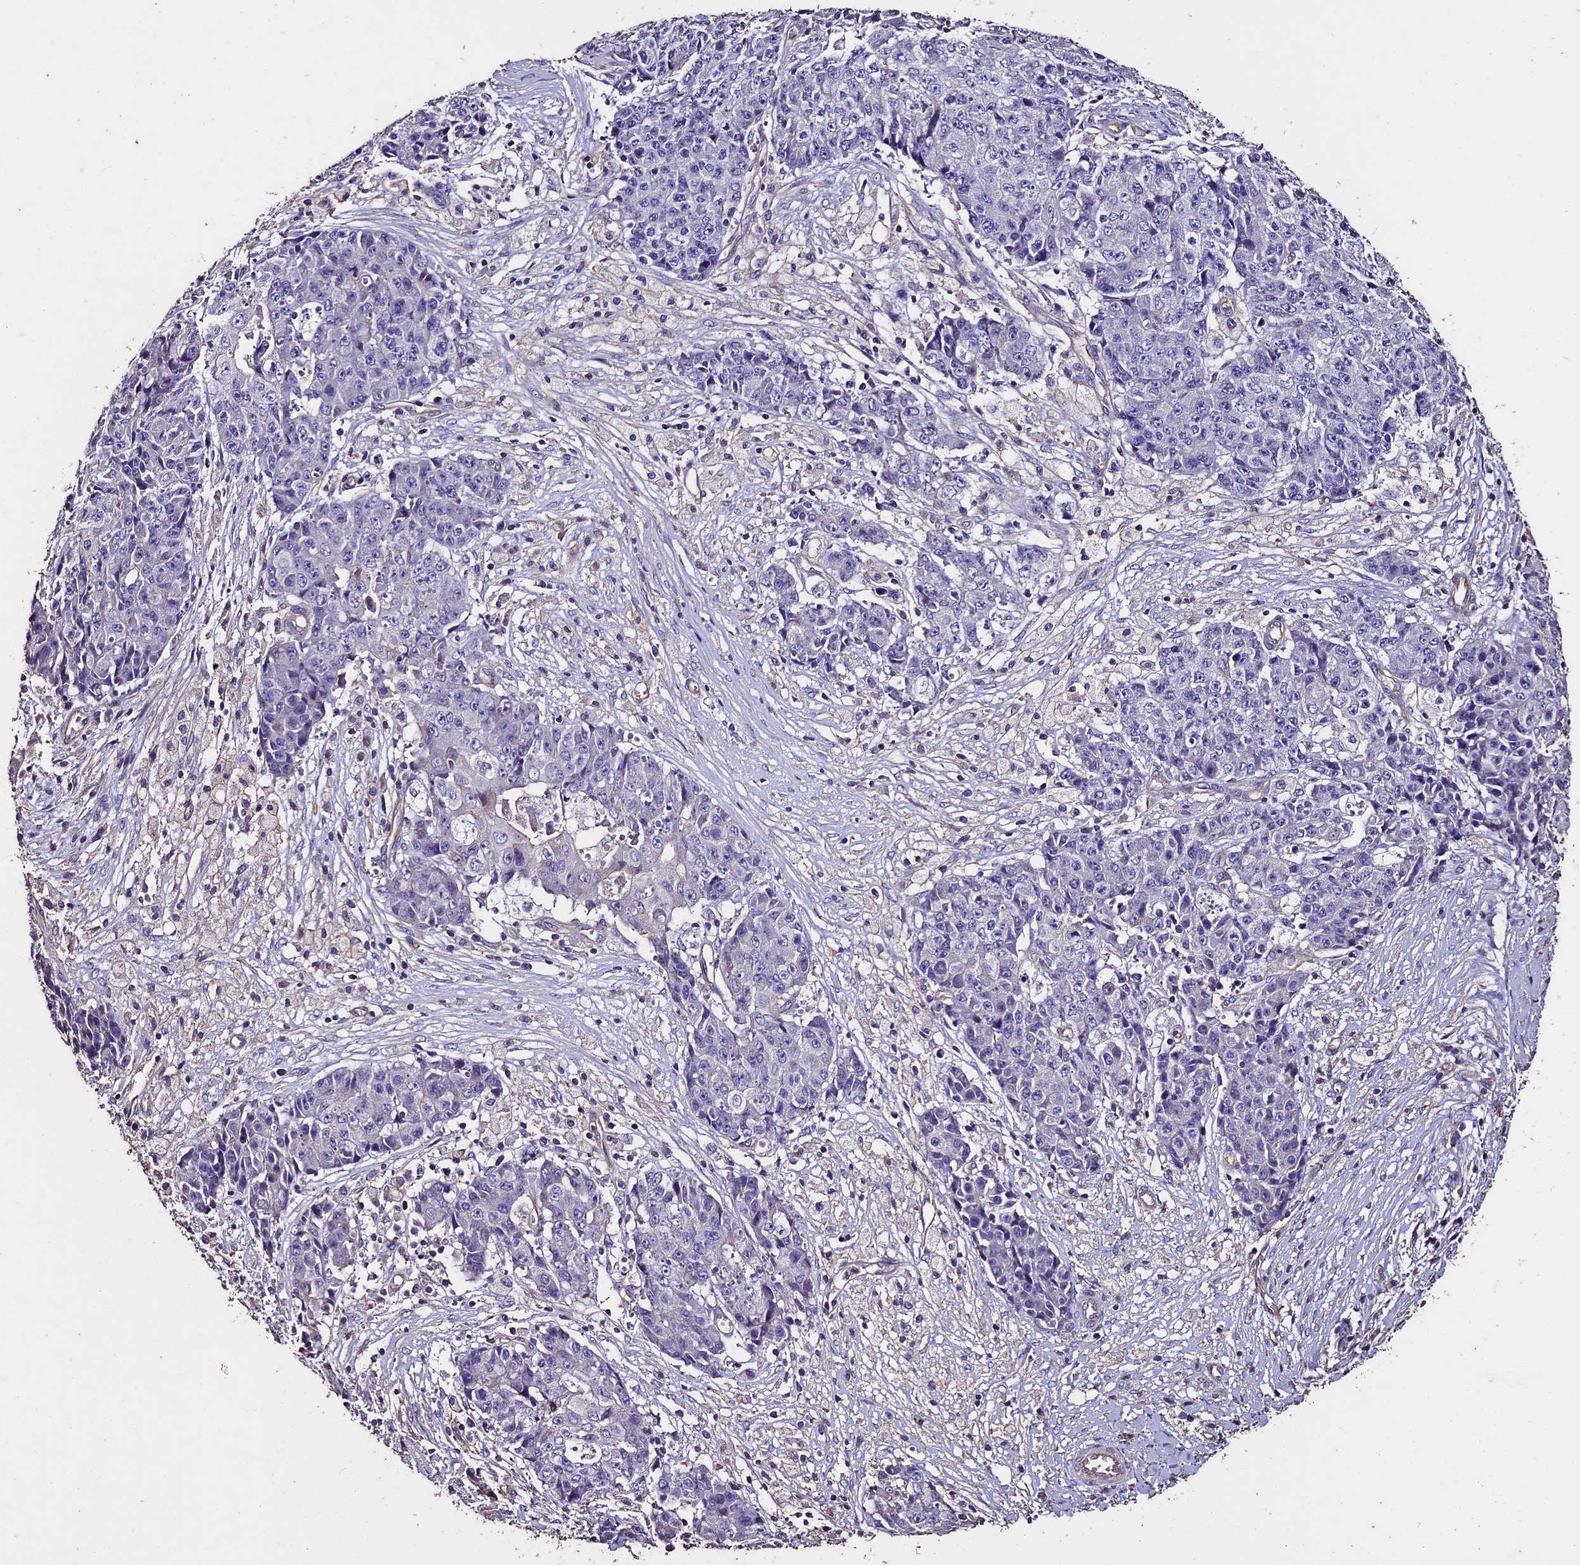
{"staining": {"intensity": "negative", "quantity": "none", "location": "none"}, "tissue": "ovarian cancer", "cell_type": "Tumor cells", "image_type": "cancer", "snomed": [{"axis": "morphology", "description": "Carcinoma, endometroid"}, {"axis": "topography", "description": "Ovary"}], "caption": "Protein analysis of ovarian cancer reveals no significant positivity in tumor cells.", "gene": "USB1", "patient": {"sex": "female", "age": 42}}